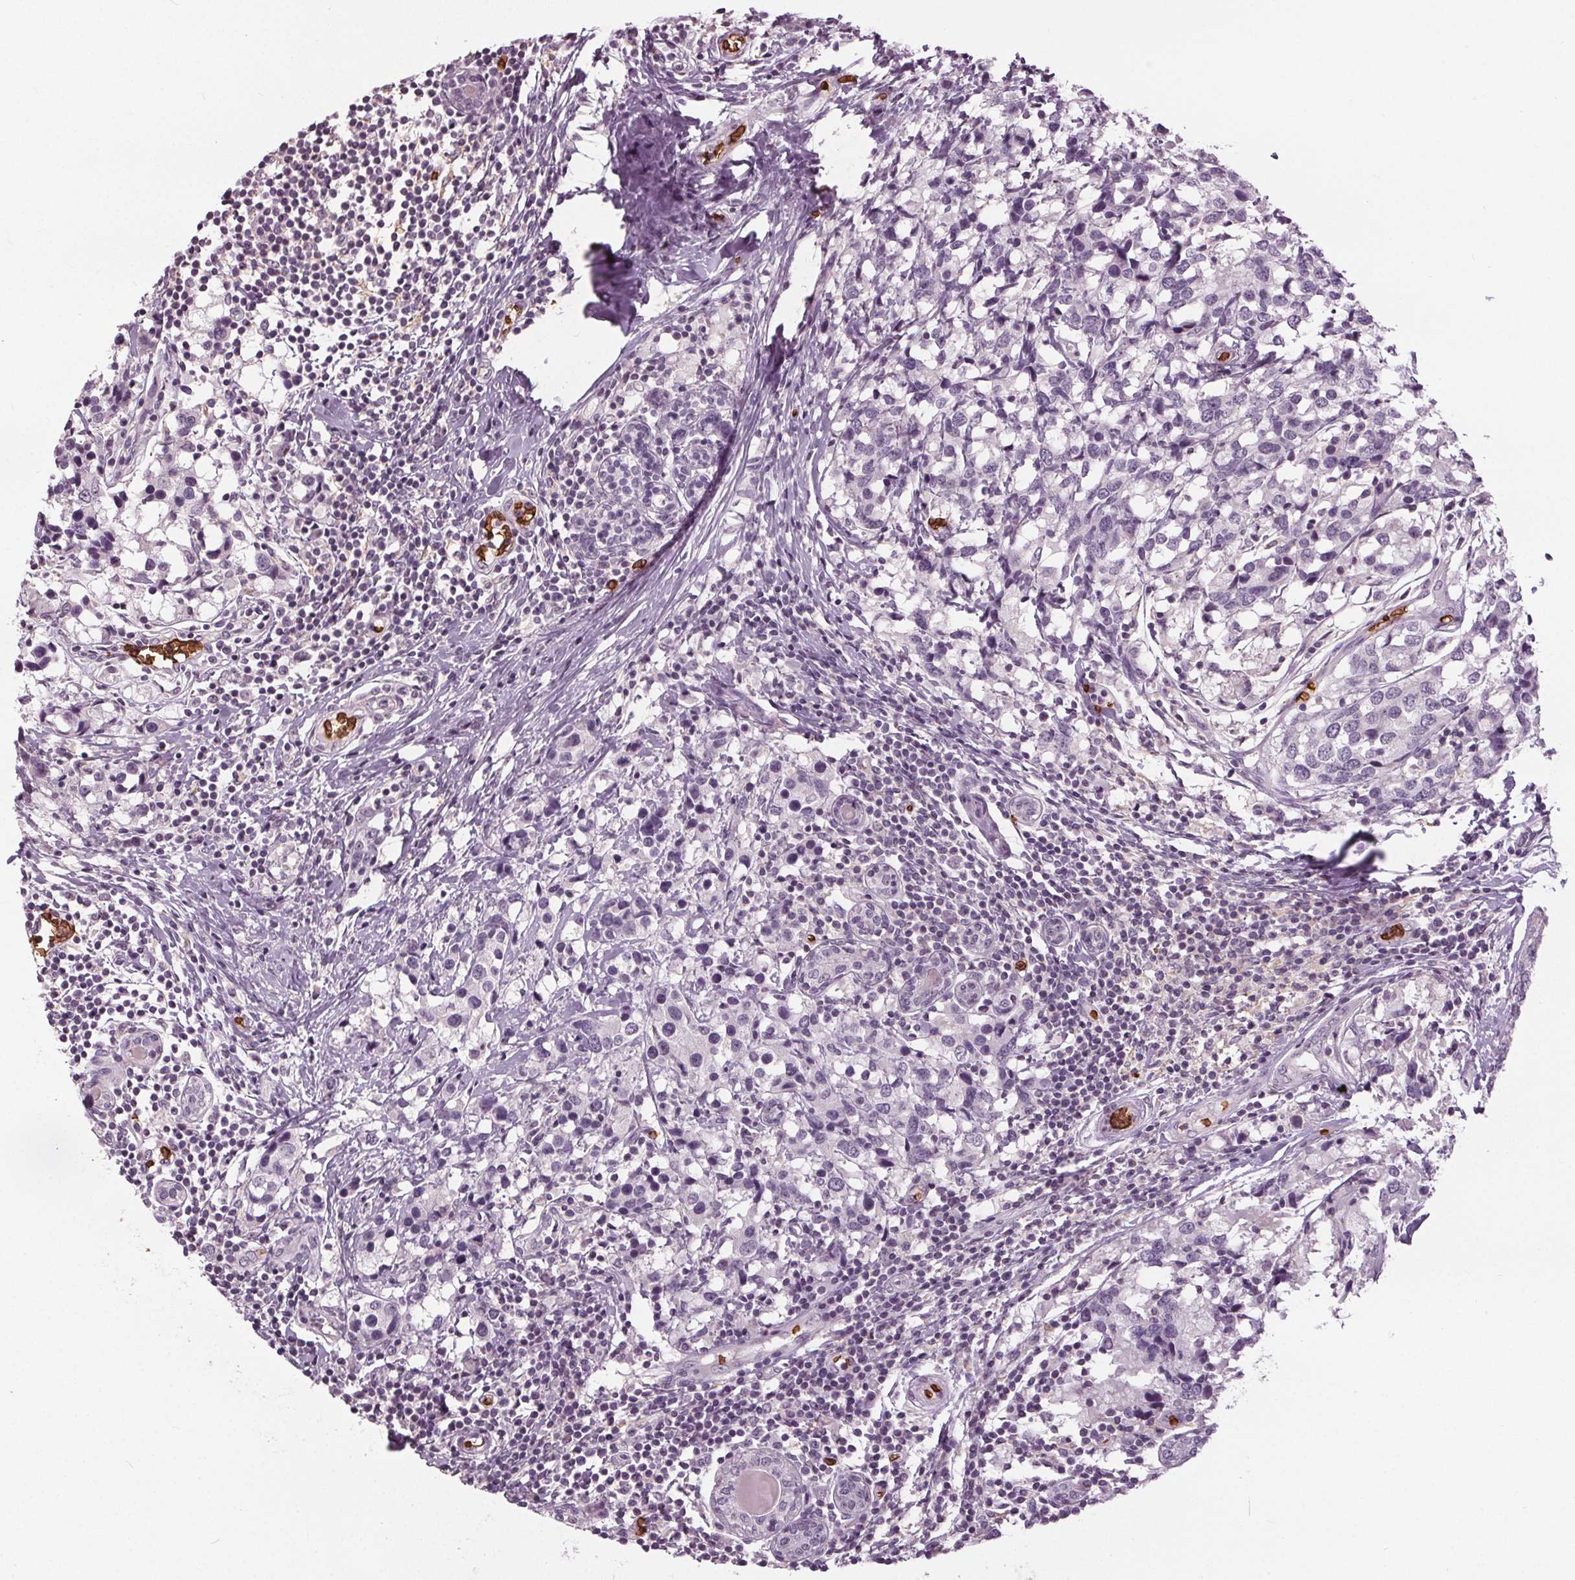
{"staining": {"intensity": "negative", "quantity": "none", "location": "none"}, "tissue": "breast cancer", "cell_type": "Tumor cells", "image_type": "cancer", "snomed": [{"axis": "morphology", "description": "Lobular carcinoma"}, {"axis": "topography", "description": "Breast"}], "caption": "Tumor cells show no significant staining in lobular carcinoma (breast).", "gene": "SLC4A1", "patient": {"sex": "female", "age": 59}}